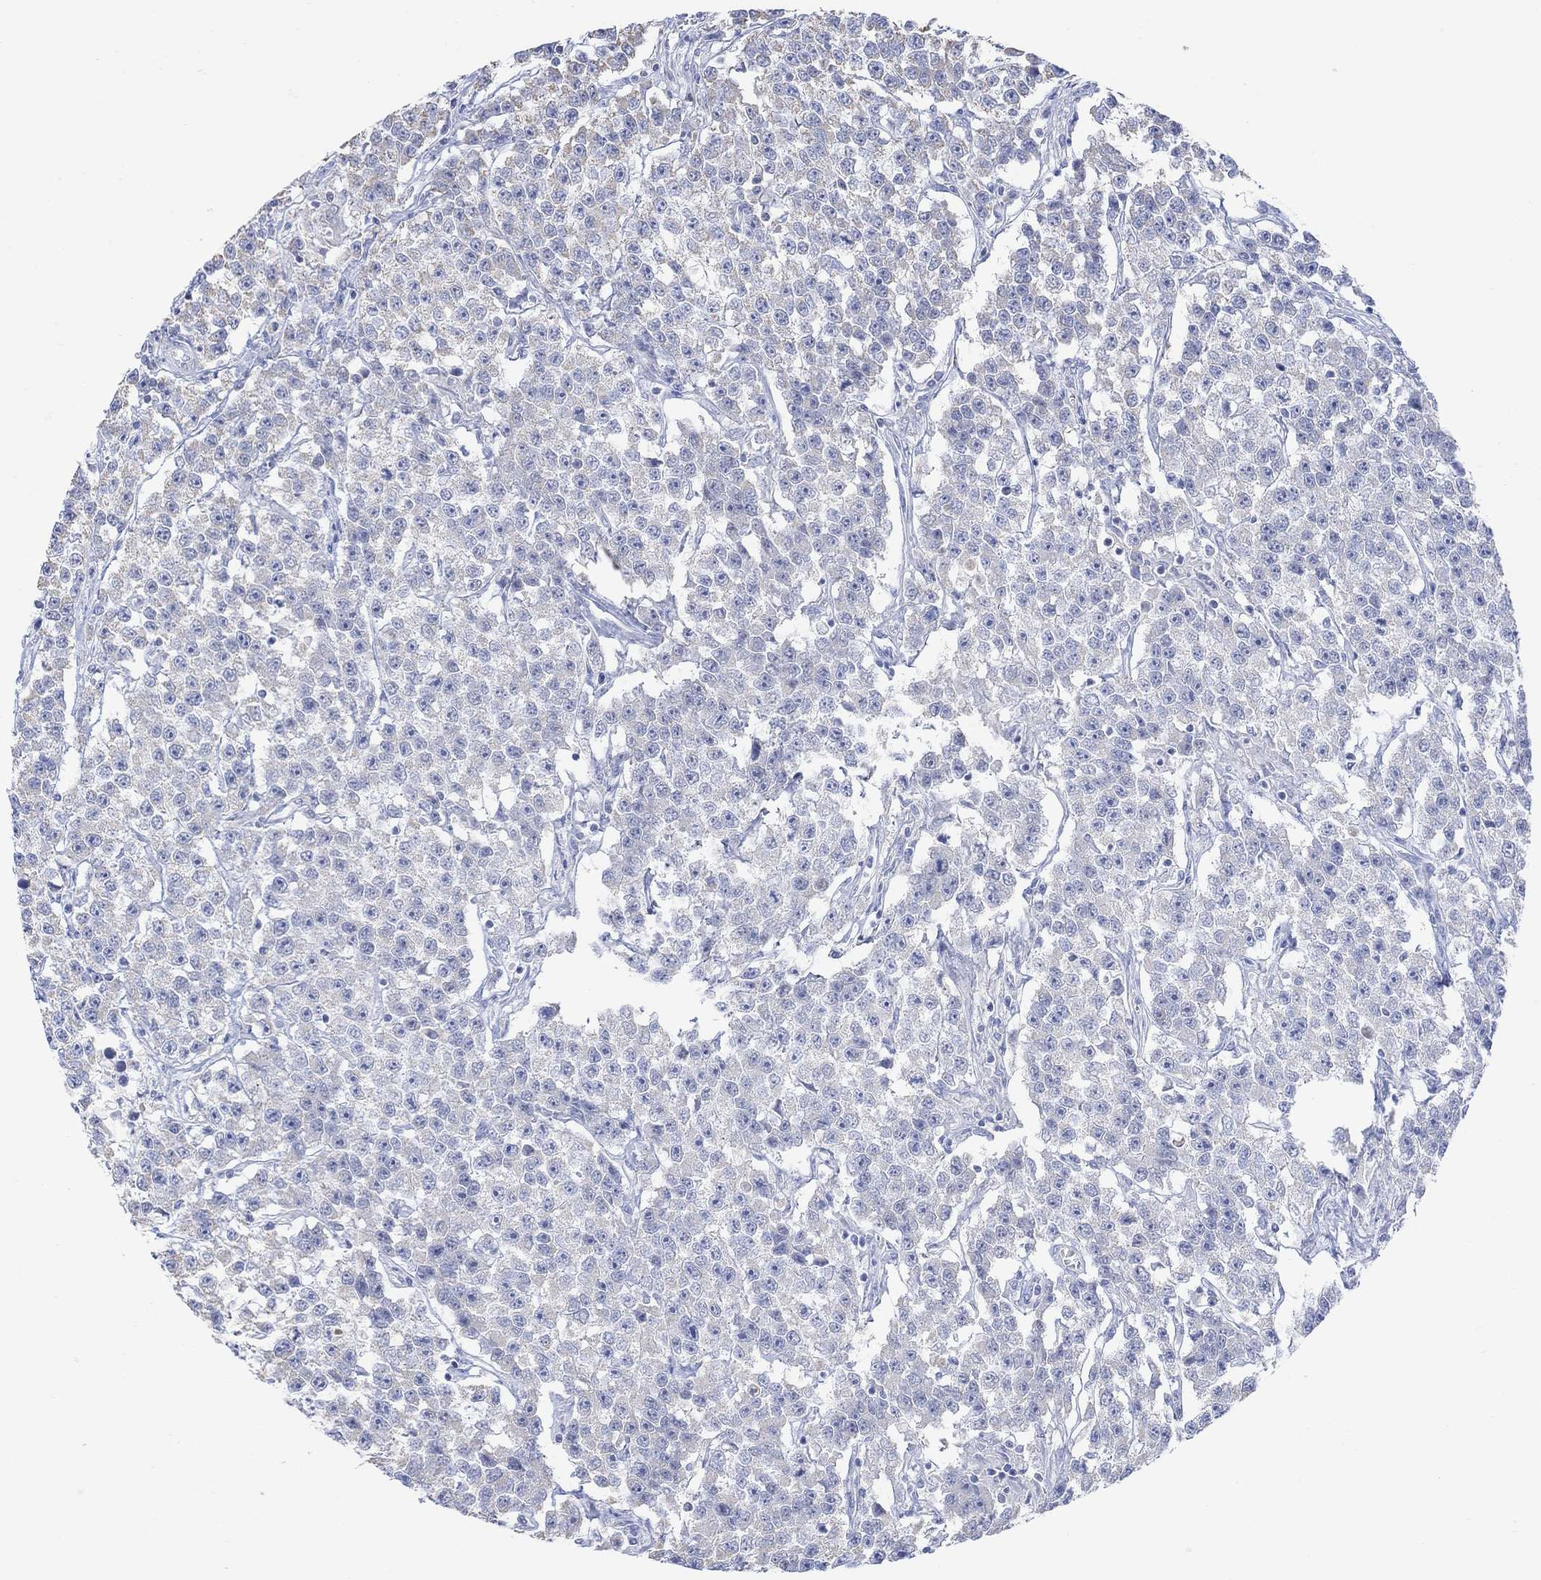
{"staining": {"intensity": "negative", "quantity": "none", "location": "none"}, "tissue": "testis cancer", "cell_type": "Tumor cells", "image_type": "cancer", "snomed": [{"axis": "morphology", "description": "Seminoma, NOS"}, {"axis": "topography", "description": "Testis"}], "caption": "A micrograph of seminoma (testis) stained for a protein shows no brown staining in tumor cells.", "gene": "SYT12", "patient": {"sex": "male", "age": 59}}